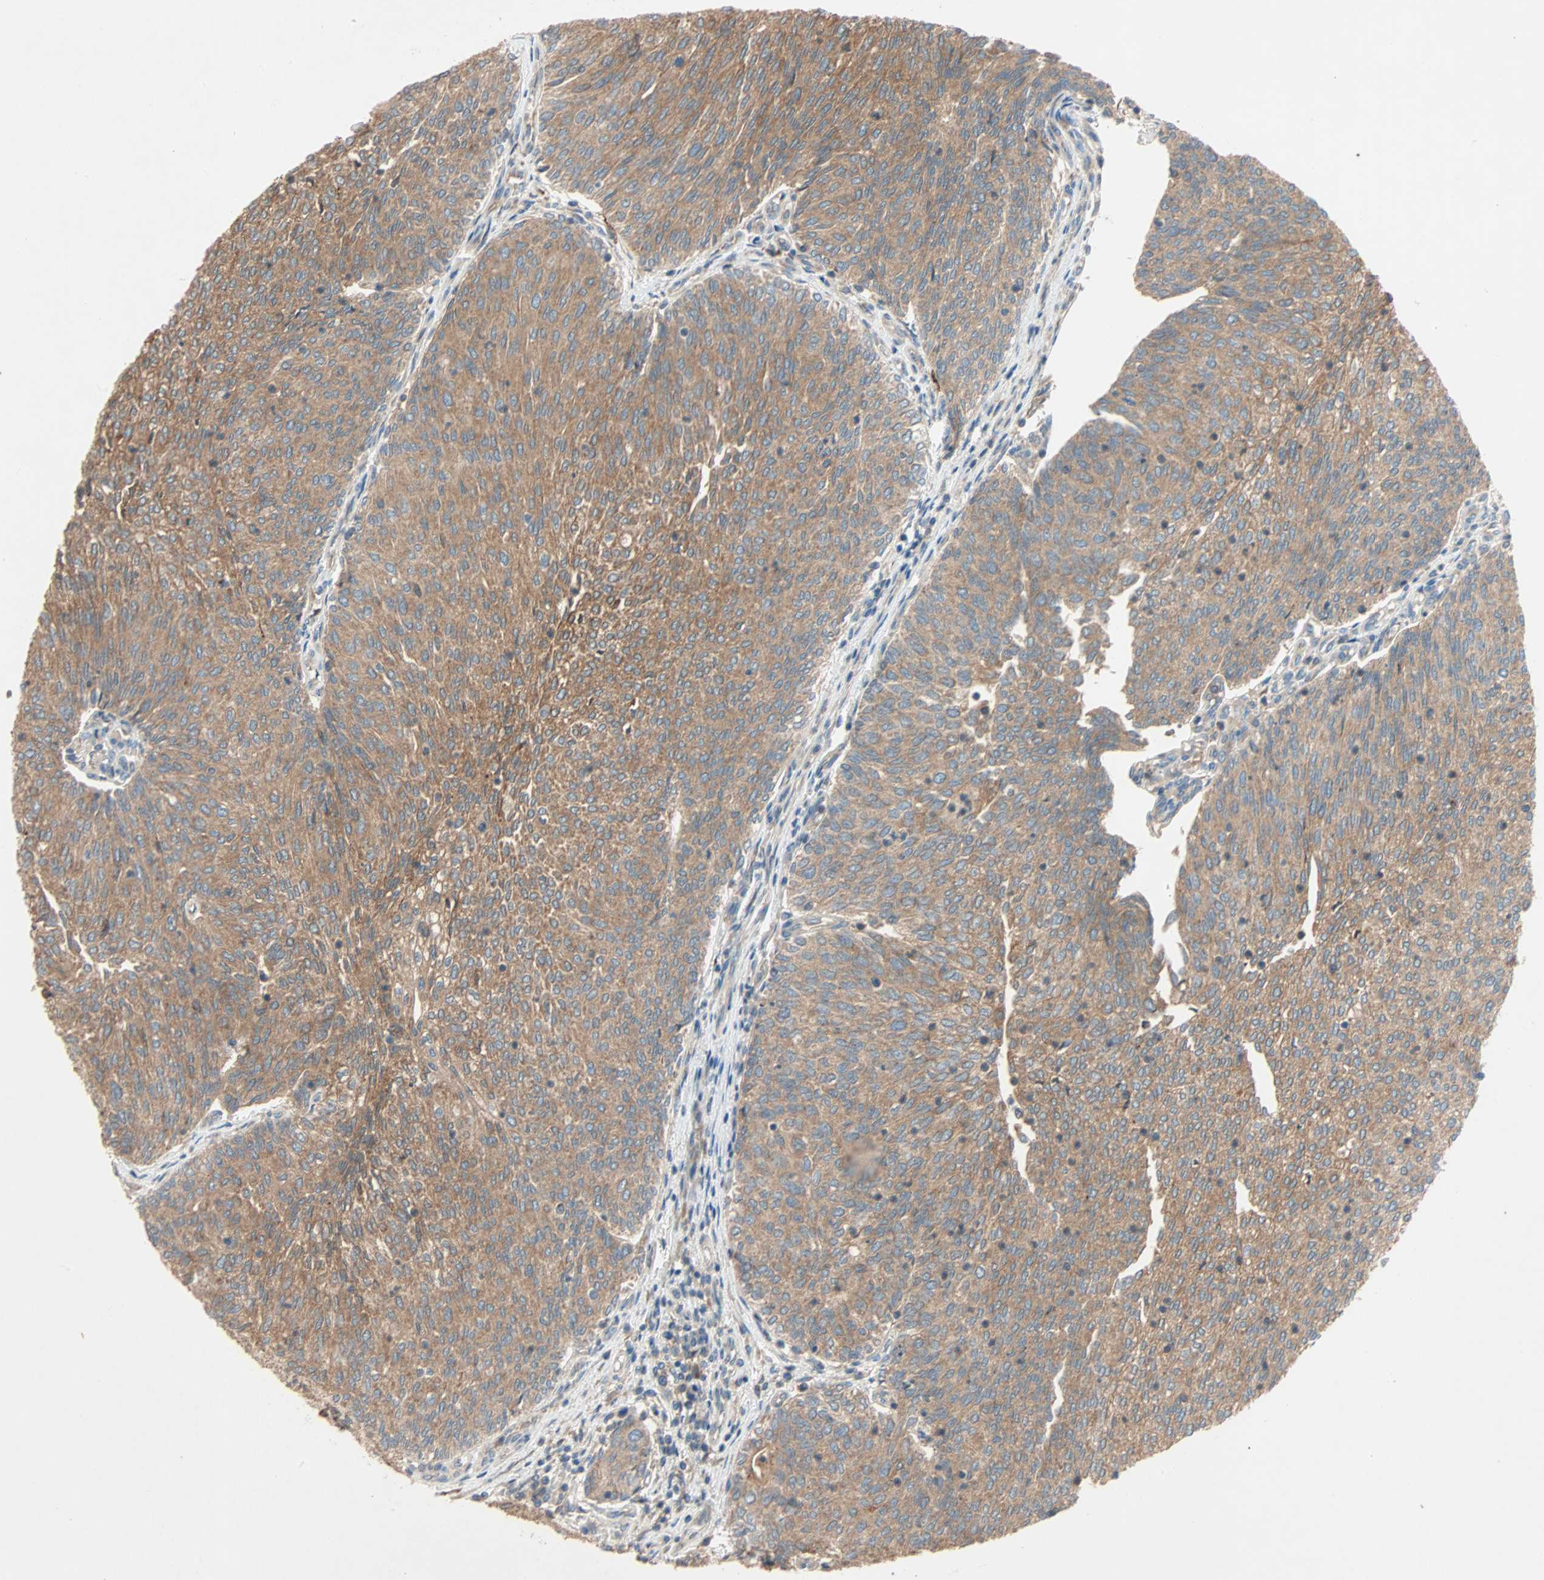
{"staining": {"intensity": "moderate", "quantity": ">75%", "location": "cytoplasmic/membranous"}, "tissue": "urothelial cancer", "cell_type": "Tumor cells", "image_type": "cancer", "snomed": [{"axis": "morphology", "description": "Urothelial carcinoma, Low grade"}, {"axis": "topography", "description": "Urinary bladder"}], "caption": "Immunohistochemical staining of urothelial cancer reveals medium levels of moderate cytoplasmic/membranous protein positivity in approximately >75% of tumor cells. The protein is stained brown, and the nuclei are stained in blue (DAB (3,3'-diaminobenzidine) IHC with brightfield microscopy, high magnification).", "gene": "XYLT1", "patient": {"sex": "female", "age": 79}}